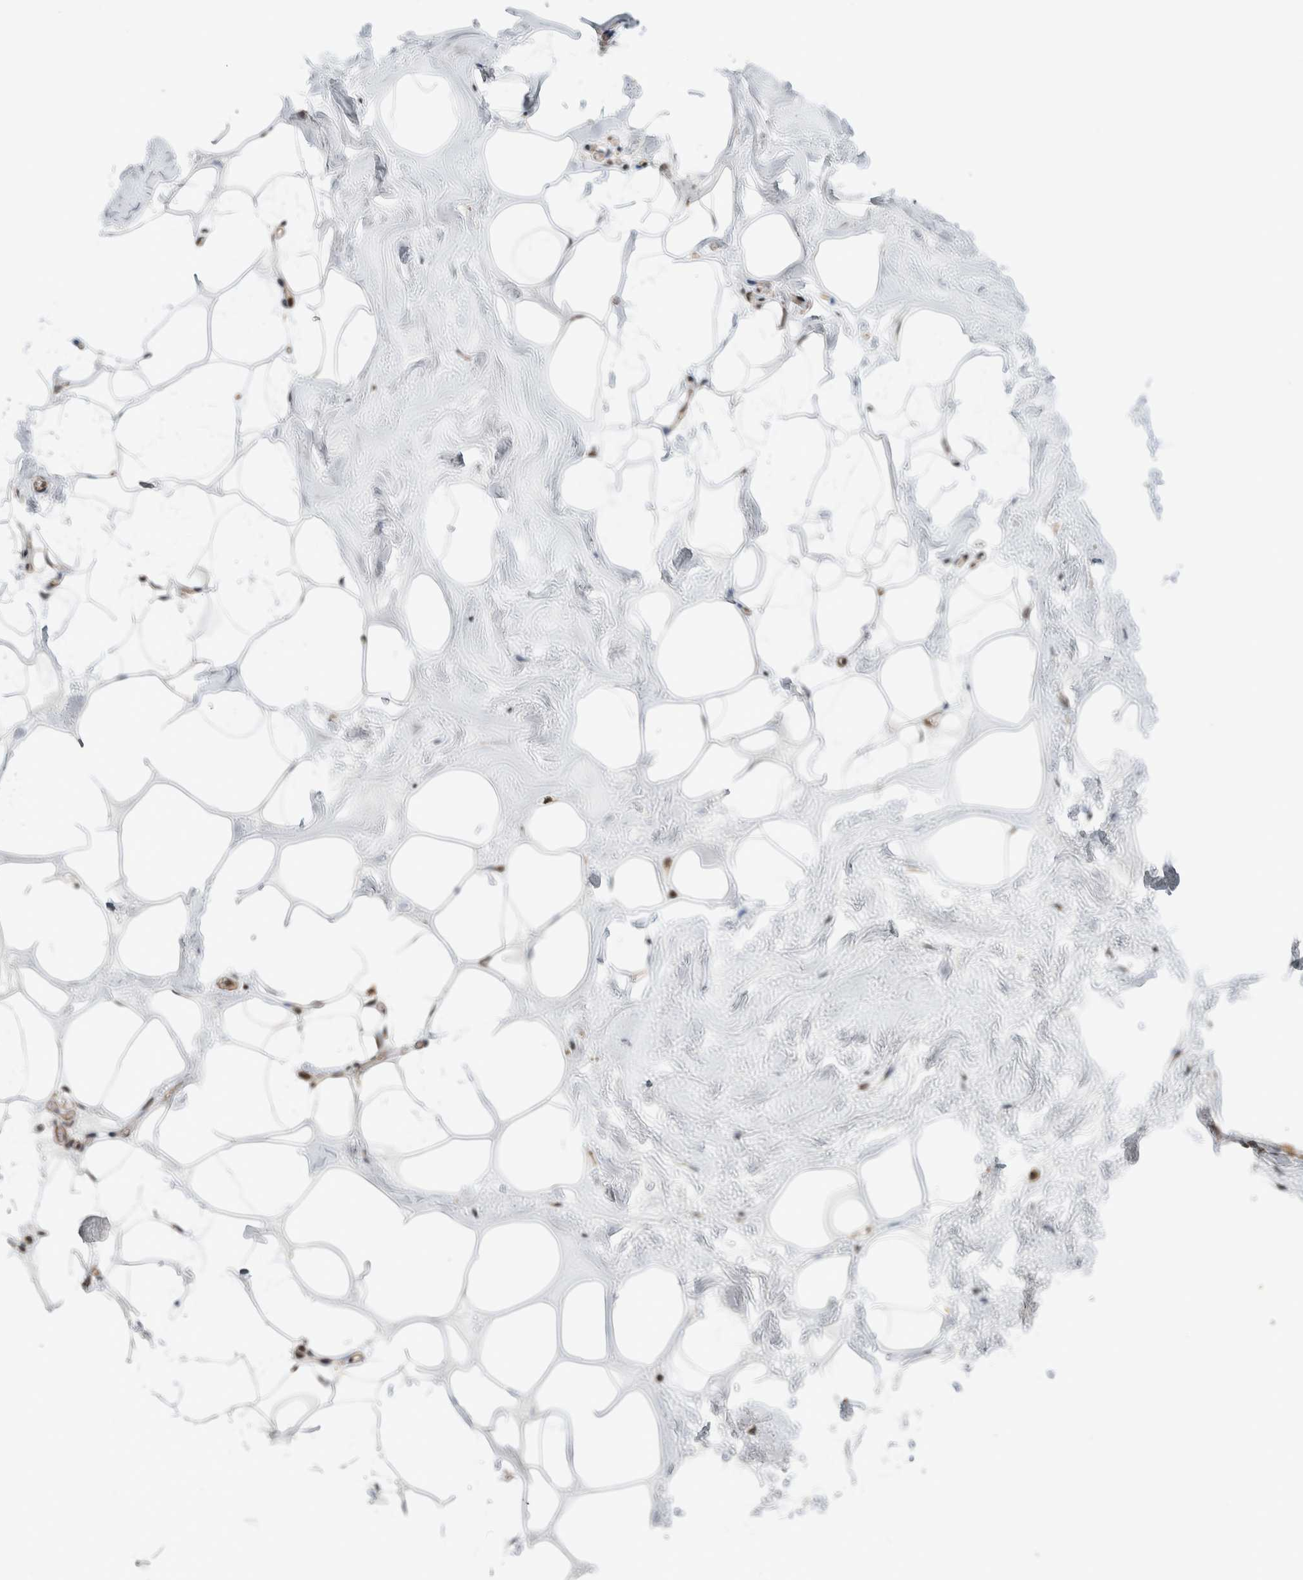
{"staining": {"intensity": "negative", "quantity": "none", "location": "none"}, "tissue": "adipose tissue", "cell_type": "Adipocytes", "image_type": "normal", "snomed": [{"axis": "morphology", "description": "Normal tissue, NOS"}, {"axis": "morphology", "description": "Fibrosis, NOS"}, {"axis": "topography", "description": "Breast"}, {"axis": "topography", "description": "Adipose tissue"}], "caption": "Photomicrograph shows no significant protein positivity in adipocytes of normal adipose tissue.", "gene": "PFDN4", "patient": {"sex": "female", "age": 39}}